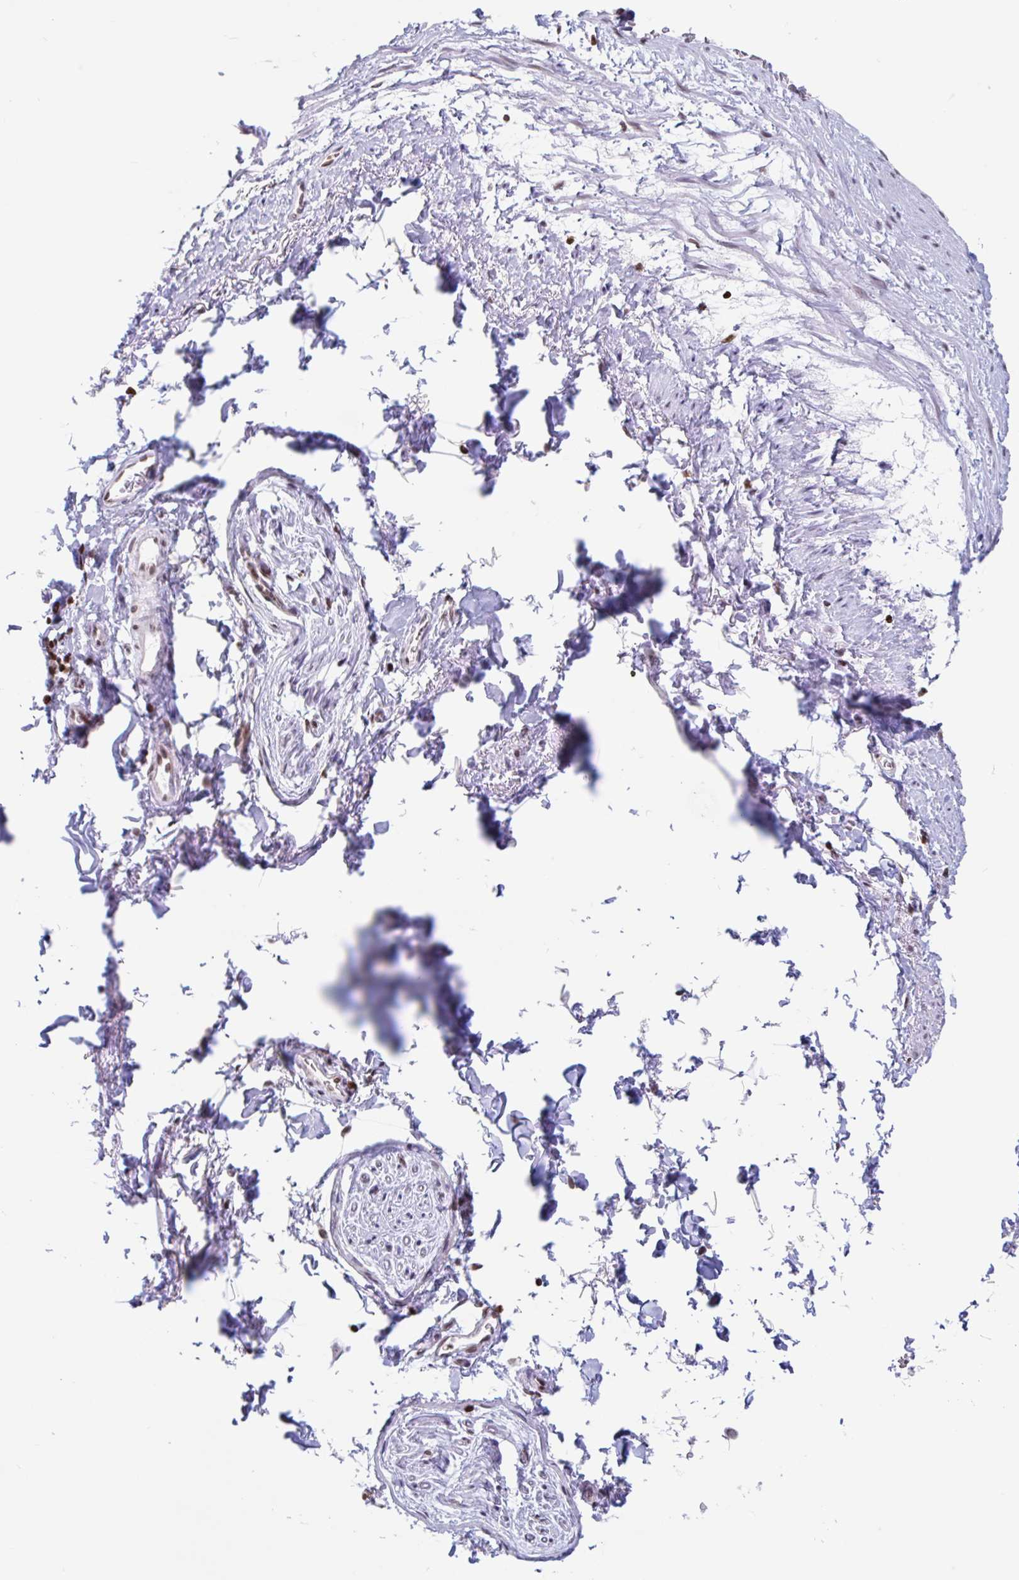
{"staining": {"intensity": "negative", "quantity": "none", "location": "none"}, "tissue": "adipose tissue", "cell_type": "Adipocytes", "image_type": "normal", "snomed": [{"axis": "morphology", "description": "Normal tissue, NOS"}, {"axis": "topography", "description": "Vulva"}, {"axis": "topography", "description": "Peripheral nerve tissue"}], "caption": "This is a image of IHC staining of unremarkable adipose tissue, which shows no positivity in adipocytes. (Stains: DAB immunohistochemistry with hematoxylin counter stain, Microscopy: brightfield microscopy at high magnification).", "gene": "NOL6", "patient": {"sex": "female", "age": 66}}